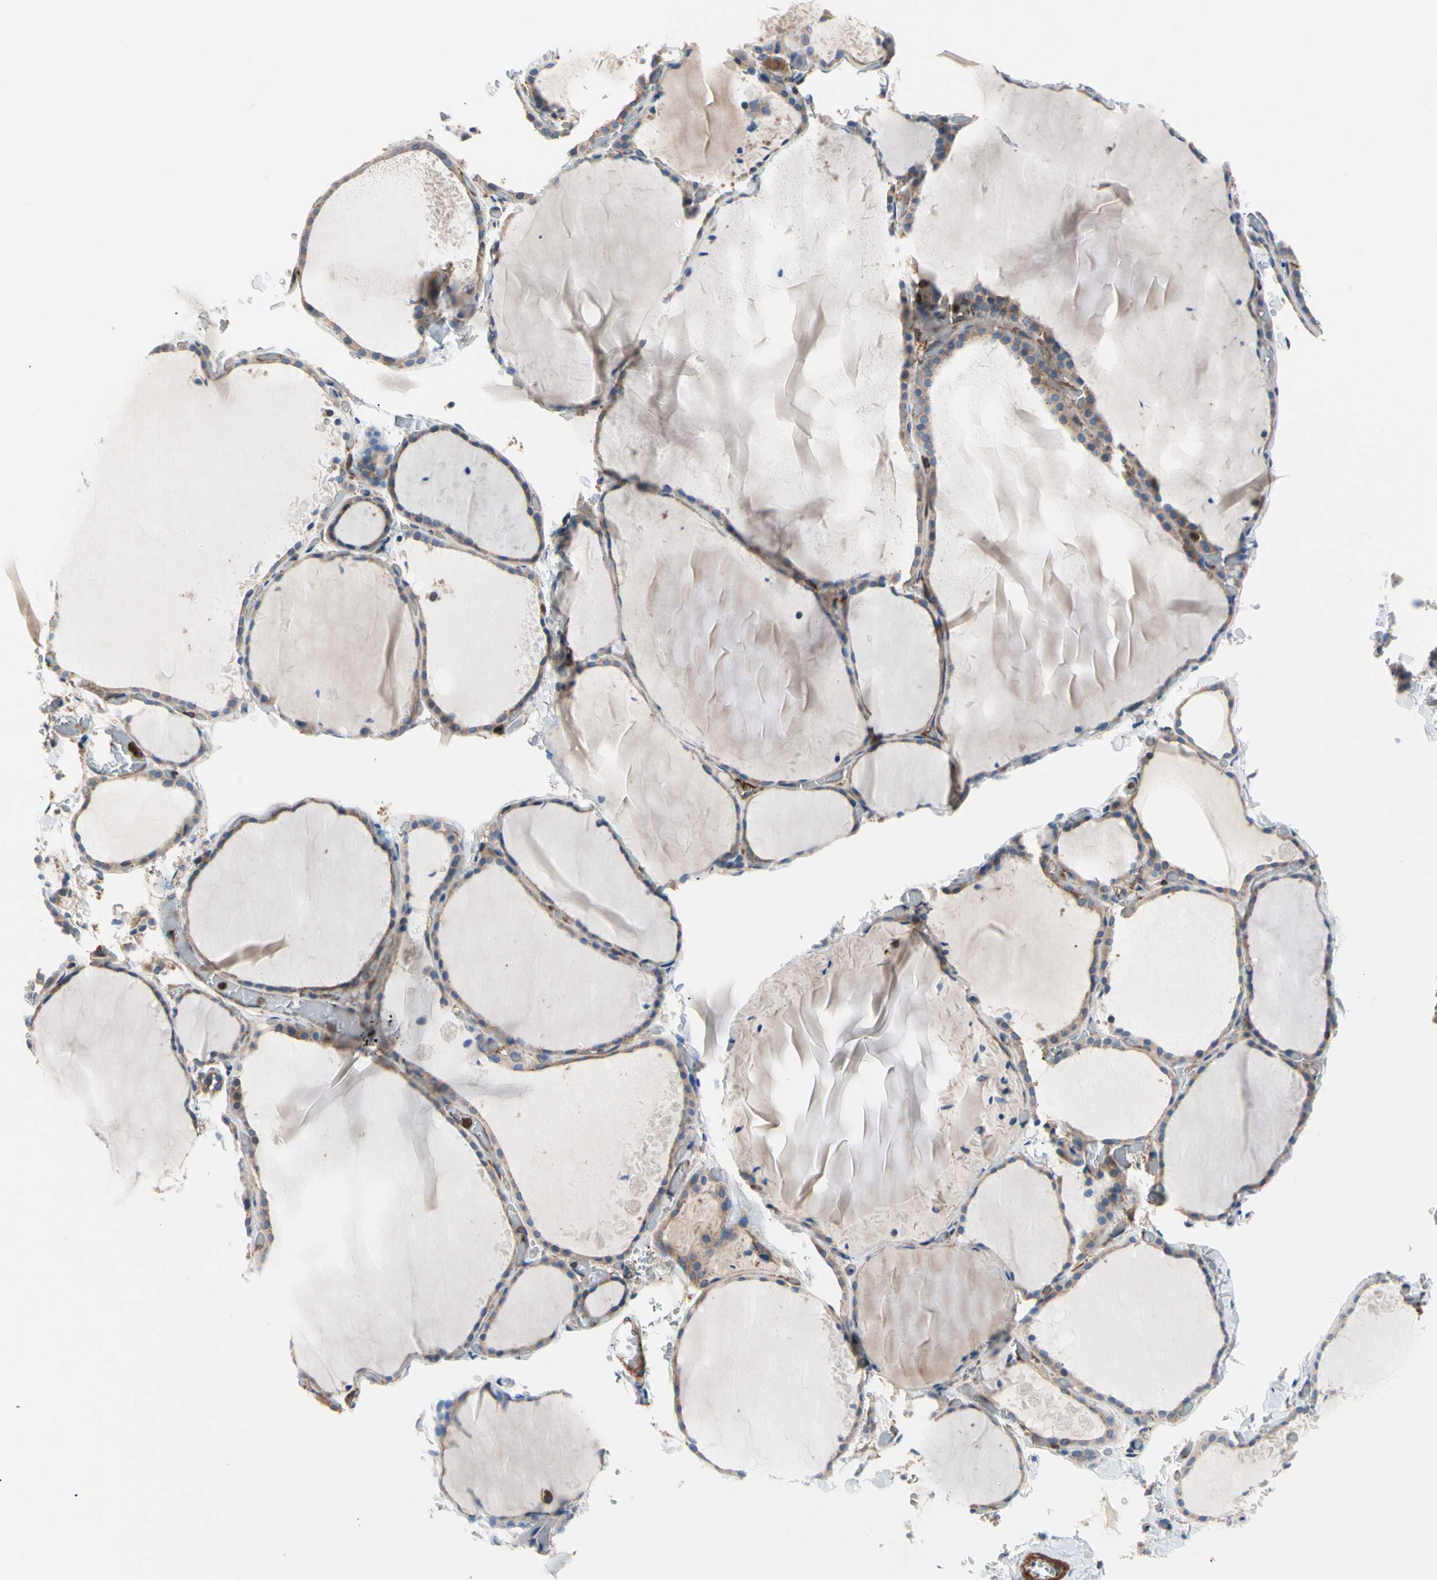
{"staining": {"intensity": "moderate", "quantity": ">75%", "location": "cytoplasmic/membranous"}, "tissue": "thyroid gland", "cell_type": "Glandular cells", "image_type": "normal", "snomed": [{"axis": "morphology", "description": "Normal tissue, NOS"}, {"axis": "topography", "description": "Thyroid gland"}], "caption": "IHC (DAB (3,3'-diaminobenzidine)) staining of benign human thyroid gland demonstrates moderate cytoplasmic/membranous protein positivity in approximately >75% of glandular cells.", "gene": "ROCK1", "patient": {"sex": "female", "age": 22}}